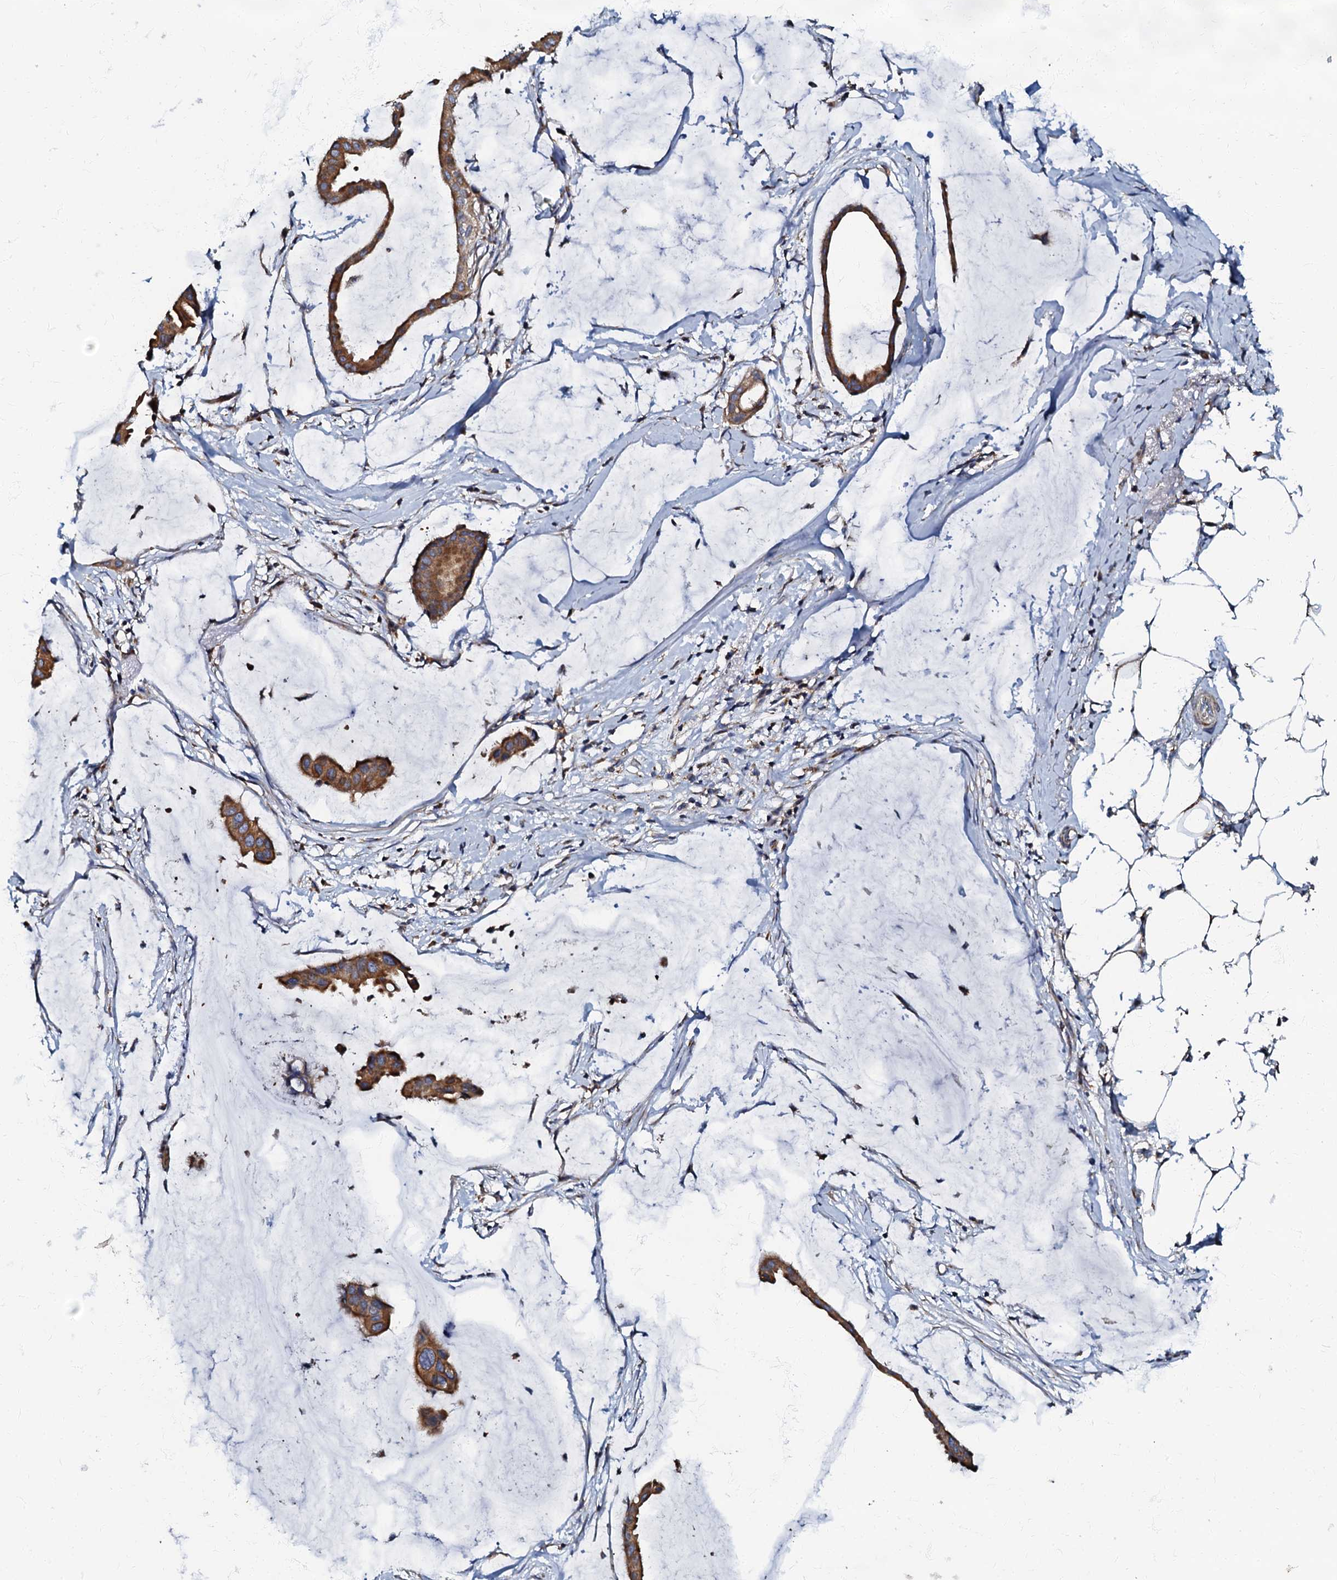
{"staining": {"intensity": "moderate", "quantity": ">75%", "location": "cytoplasmic/membranous"}, "tissue": "ovarian cancer", "cell_type": "Tumor cells", "image_type": "cancer", "snomed": [{"axis": "morphology", "description": "Cystadenocarcinoma, mucinous, NOS"}, {"axis": "topography", "description": "Ovary"}], "caption": "Brown immunohistochemical staining in human ovarian cancer (mucinous cystadenocarcinoma) reveals moderate cytoplasmic/membranous staining in approximately >75% of tumor cells. Nuclei are stained in blue.", "gene": "NDUFA12", "patient": {"sex": "female", "age": 73}}